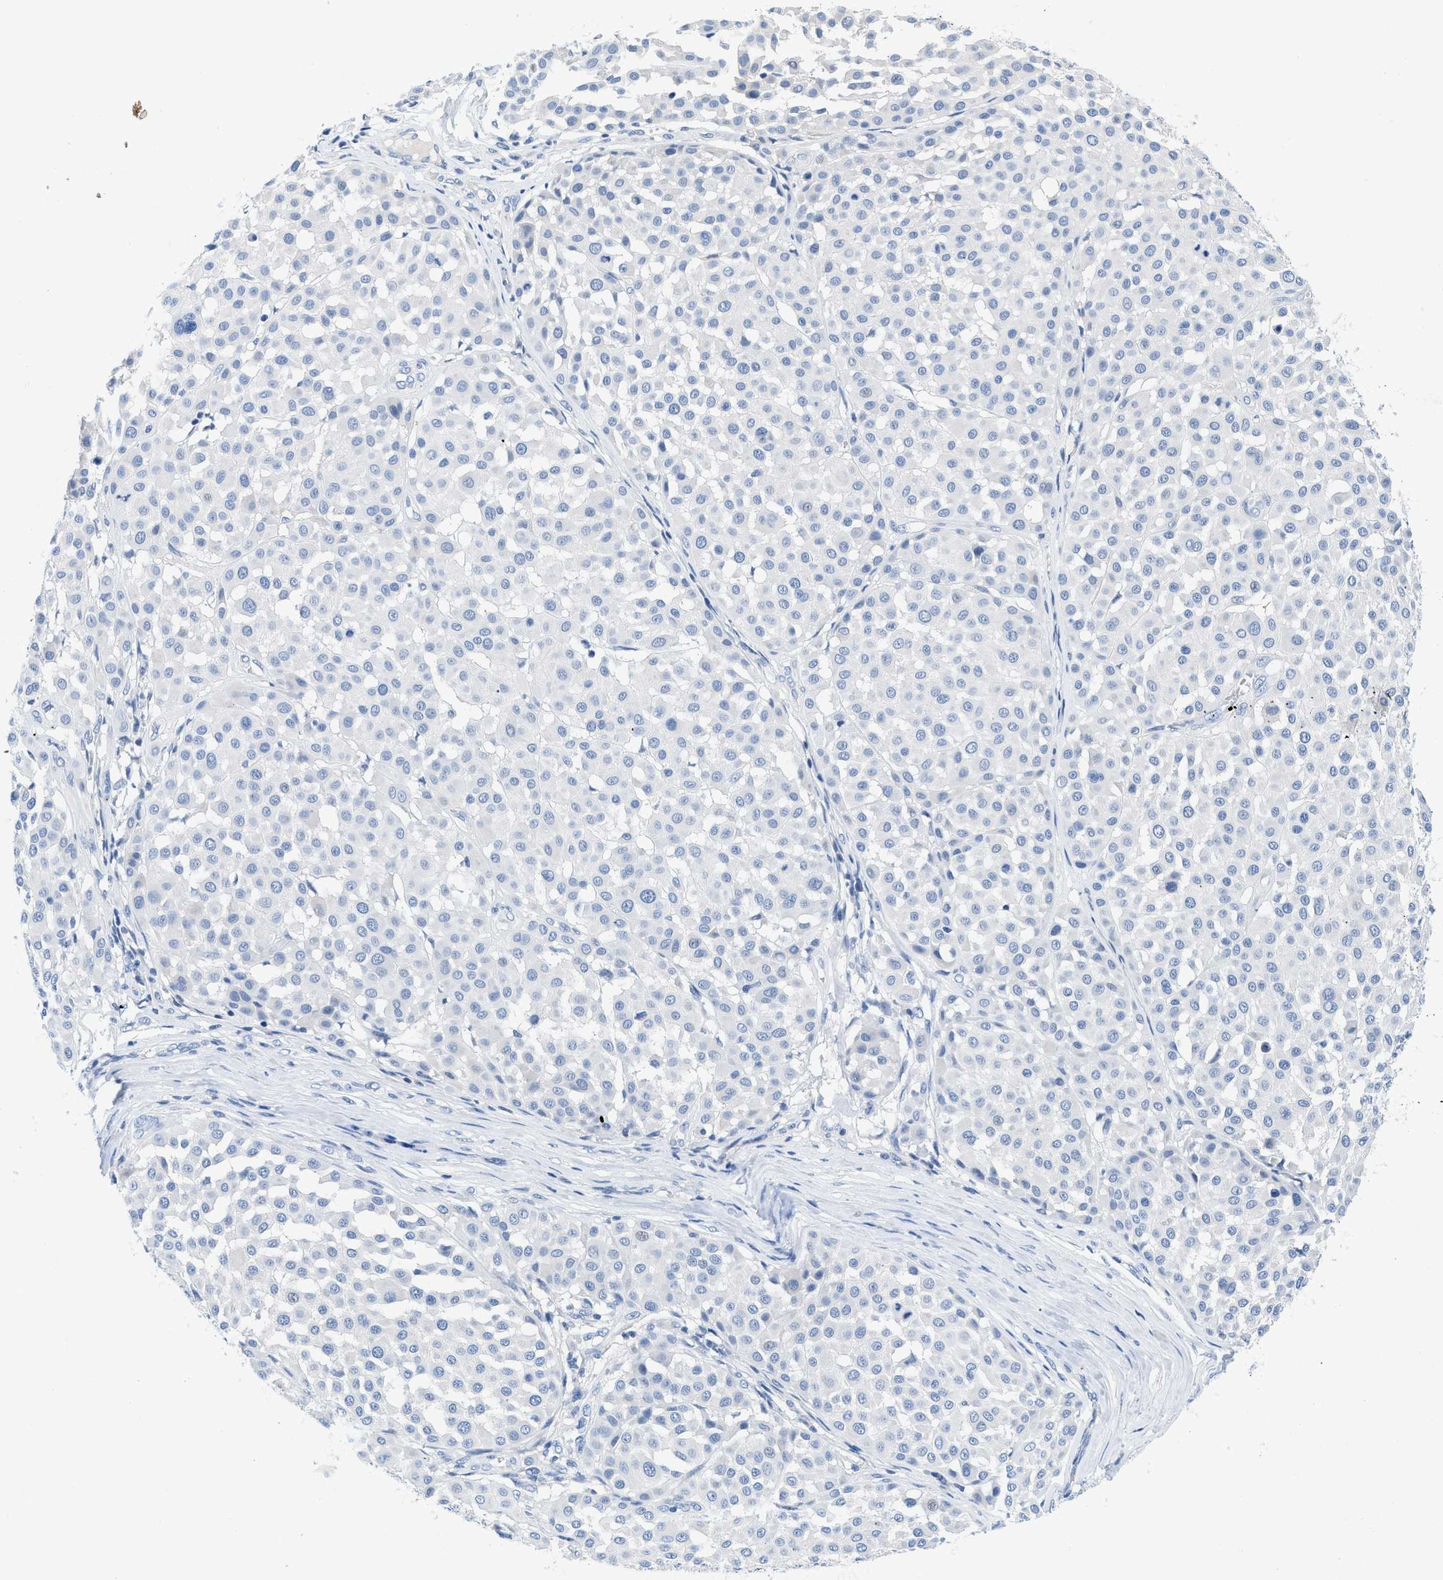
{"staining": {"intensity": "negative", "quantity": "none", "location": "none"}, "tissue": "melanoma", "cell_type": "Tumor cells", "image_type": "cancer", "snomed": [{"axis": "morphology", "description": "Malignant melanoma, Metastatic site"}, {"axis": "topography", "description": "Soft tissue"}], "caption": "This is a histopathology image of immunohistochemistry (IHC) staining of melanoma, which shows no expression in tumor cells.", "gene": "BPGM", "patient": {"sex": "male", "age": 41}}